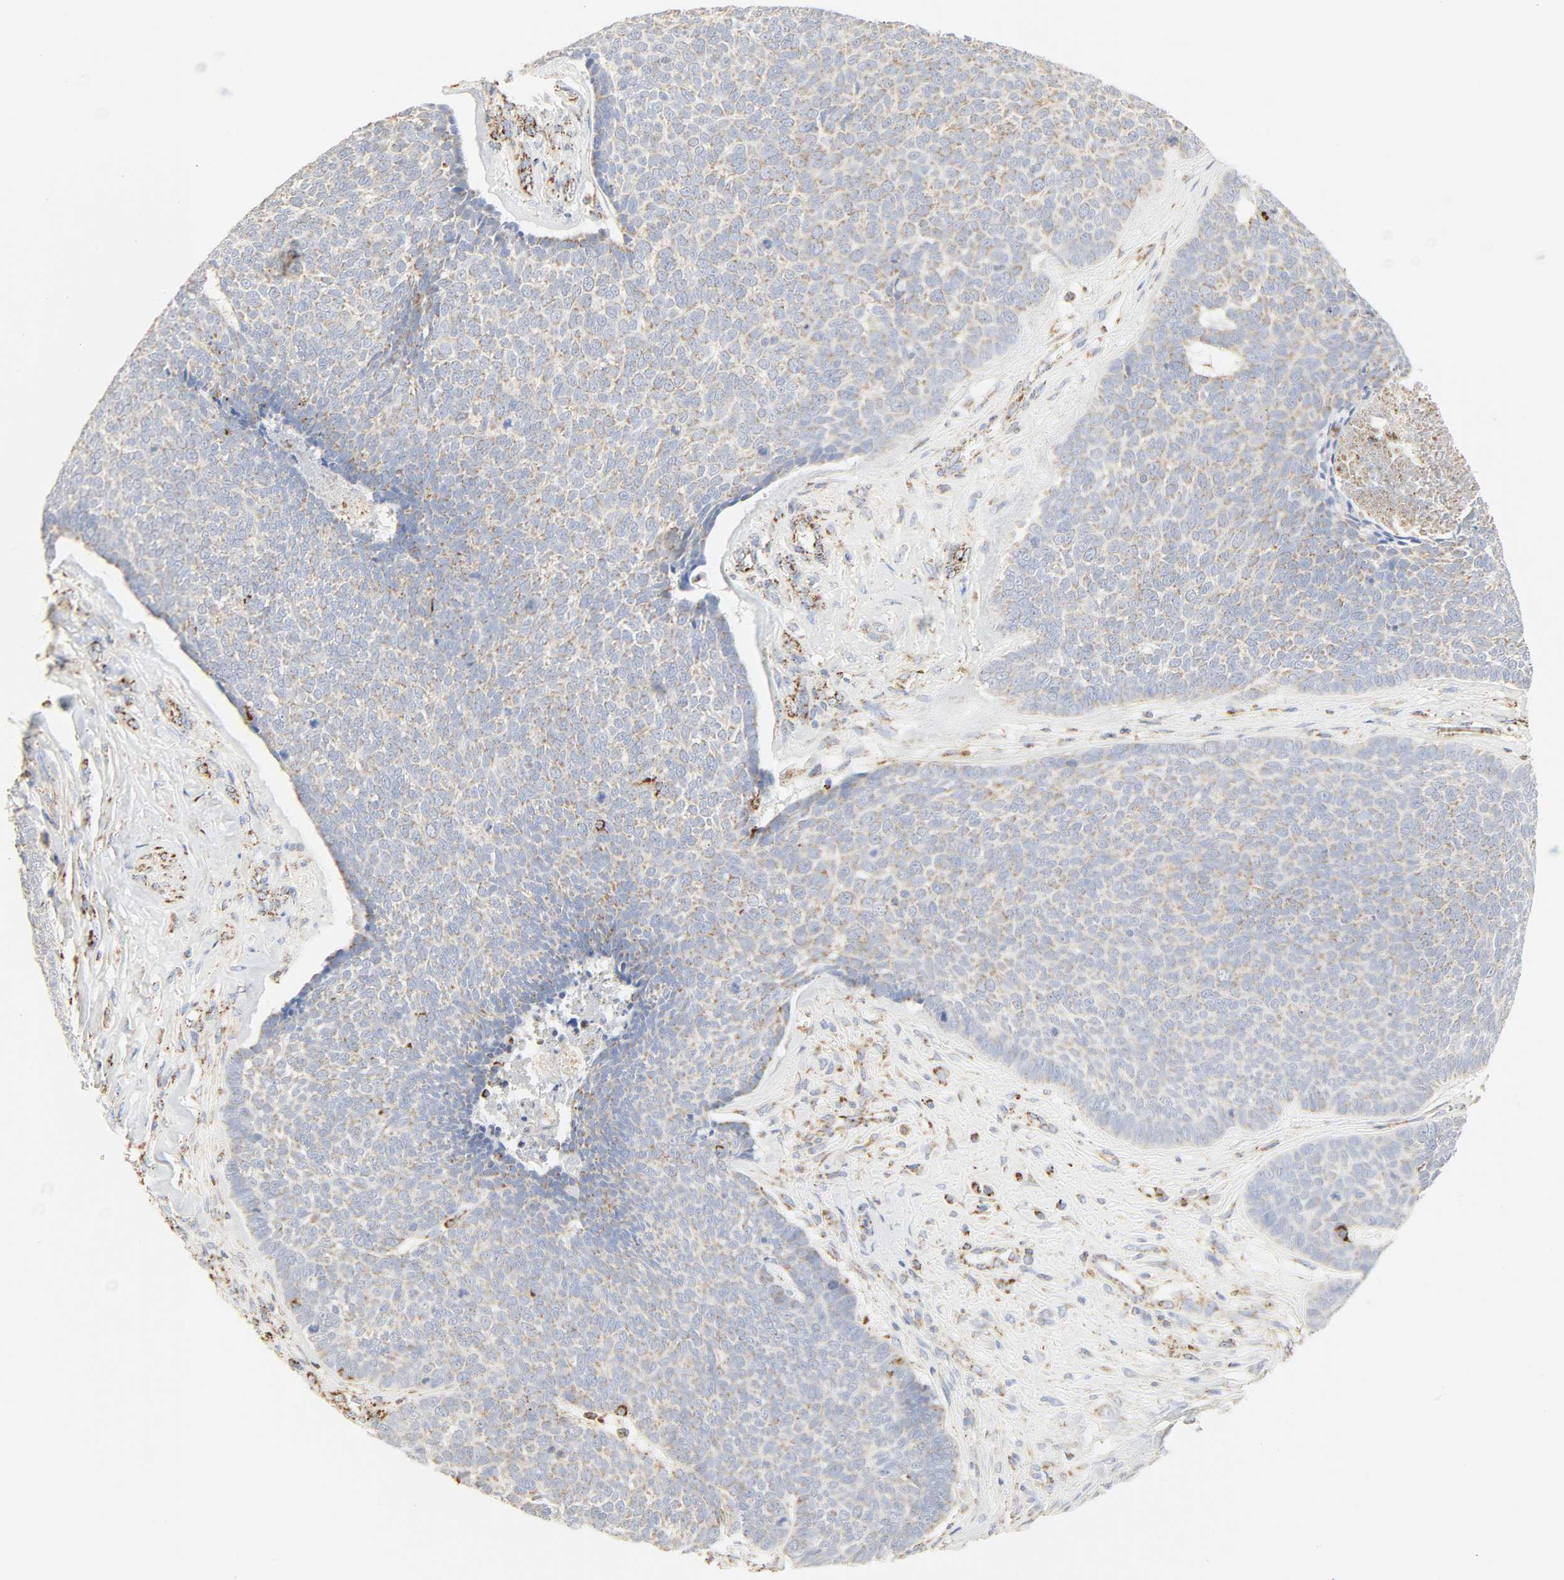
{"staining": {"intensity": "weak", "quantity": "25%-75%", "location": "cytoplasmic/membranous"}, "tissue": "skin cancer", "cell_type": "Tumor cells", "image_type": "cancer", "snomed": [{"axis": "morphology", "description": "Basal cell carcinoma"}, {"axis": "topography", "description": "Skin"}], "caption": "Protein expression by IHC reveals weak cytoplasmic/membranous staining in approximately 25%-75% of tumor cells in basal cell carcinoma (skin). (IHC, brightfield microscopy, high magnification).", "gene": "ACAT1", "patient": {"sex": "male", "age": 84}}